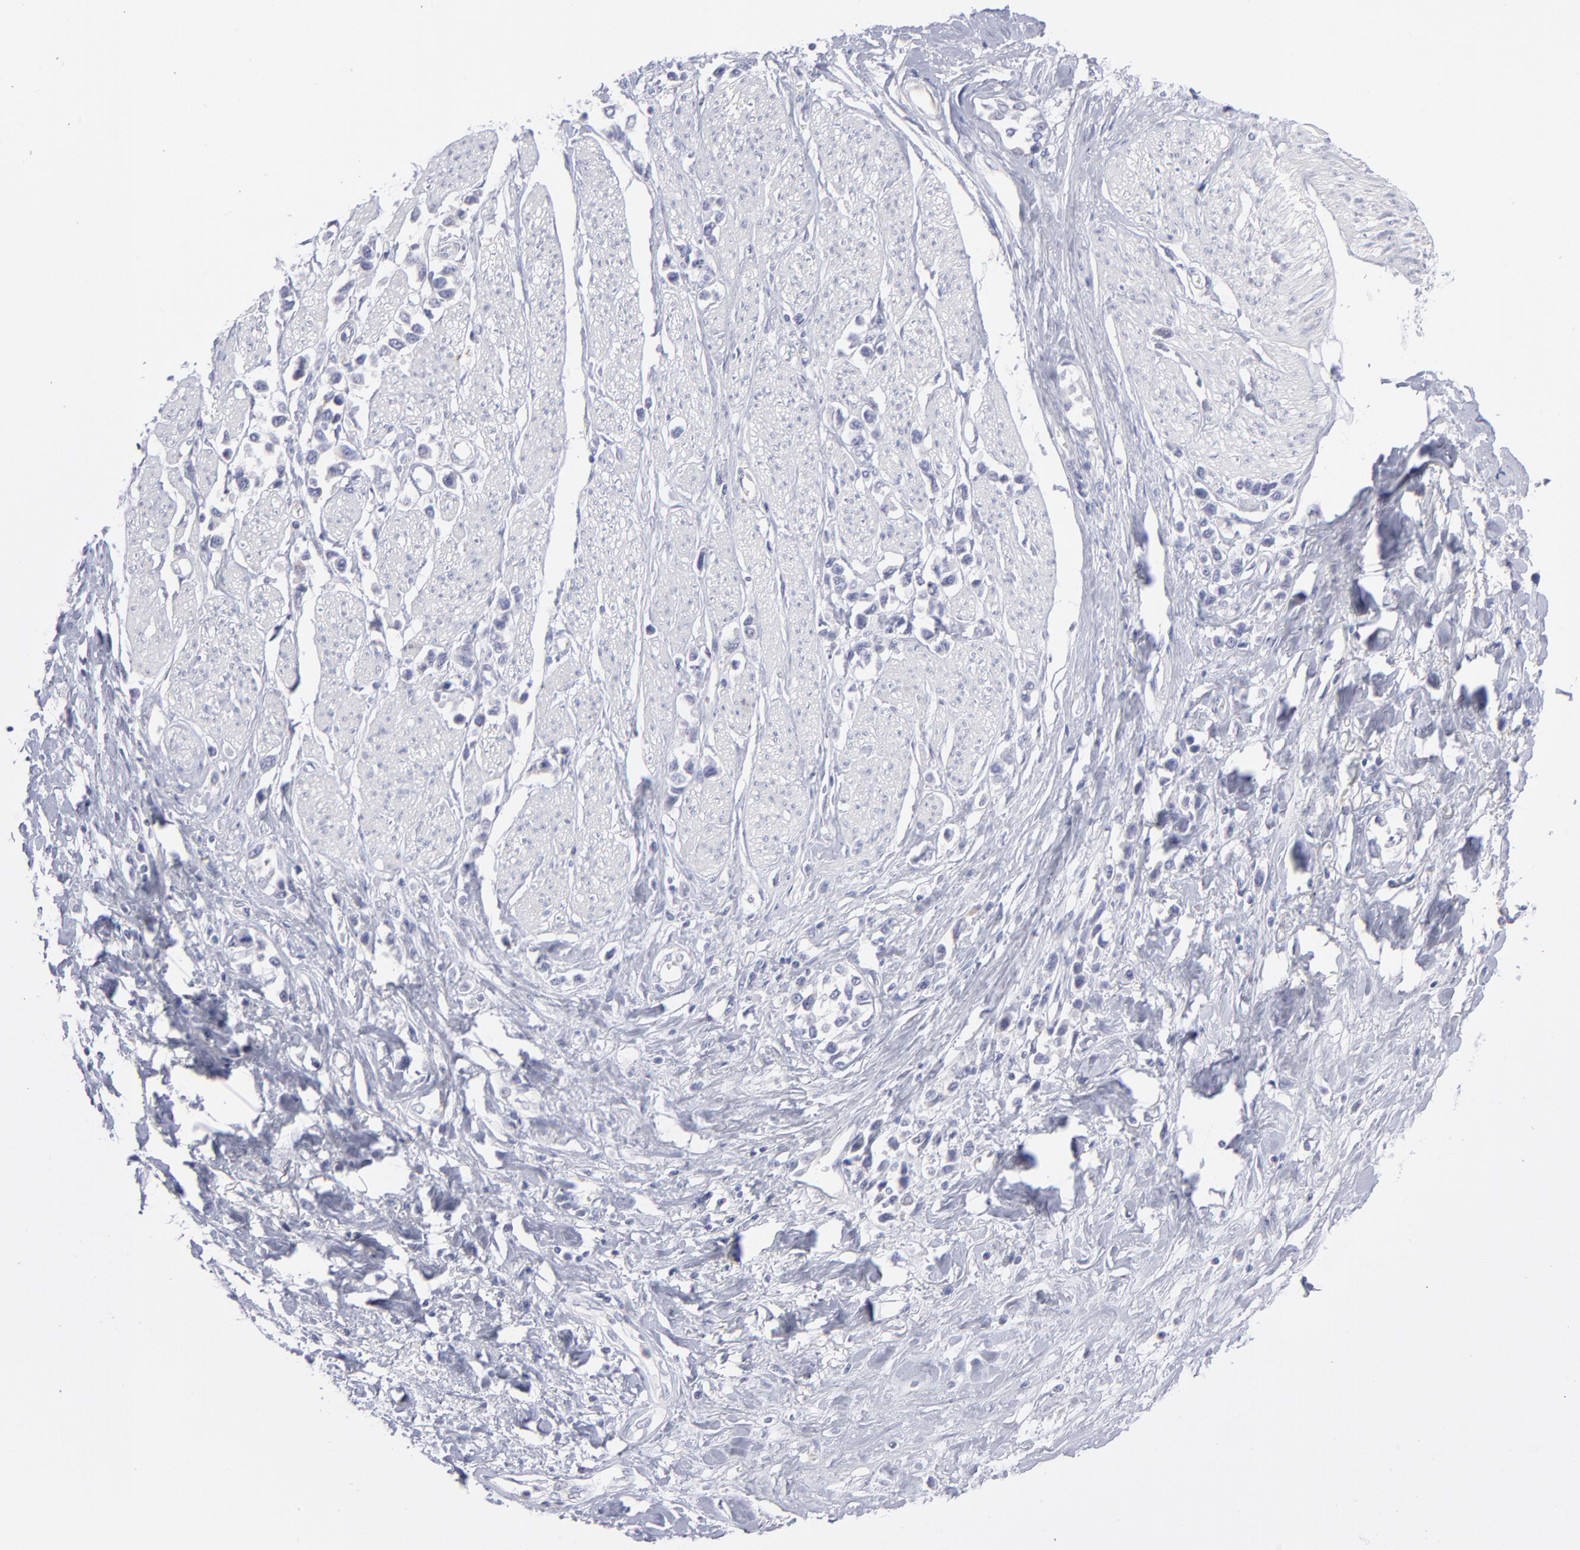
{"staining": {"intensity": "negative", "quantity": "none", "location": "none"}, "tissue": "stomach cancer", "cell_type": "Tumor cells", "image_type": "cancer", "snomed": [{"axis": "morphology", "description": "Adenocarcinoma, NOS"}, {"axis": "topography", "description": "Stomach, upper"}], "caption": "Immunohistochemistry image of stomach cancer stained for a protein (brown), which exhibits no positivity in tumor cells.", "gene": "MTHFD2", "patient": {"sex": "male", "age": 76}}